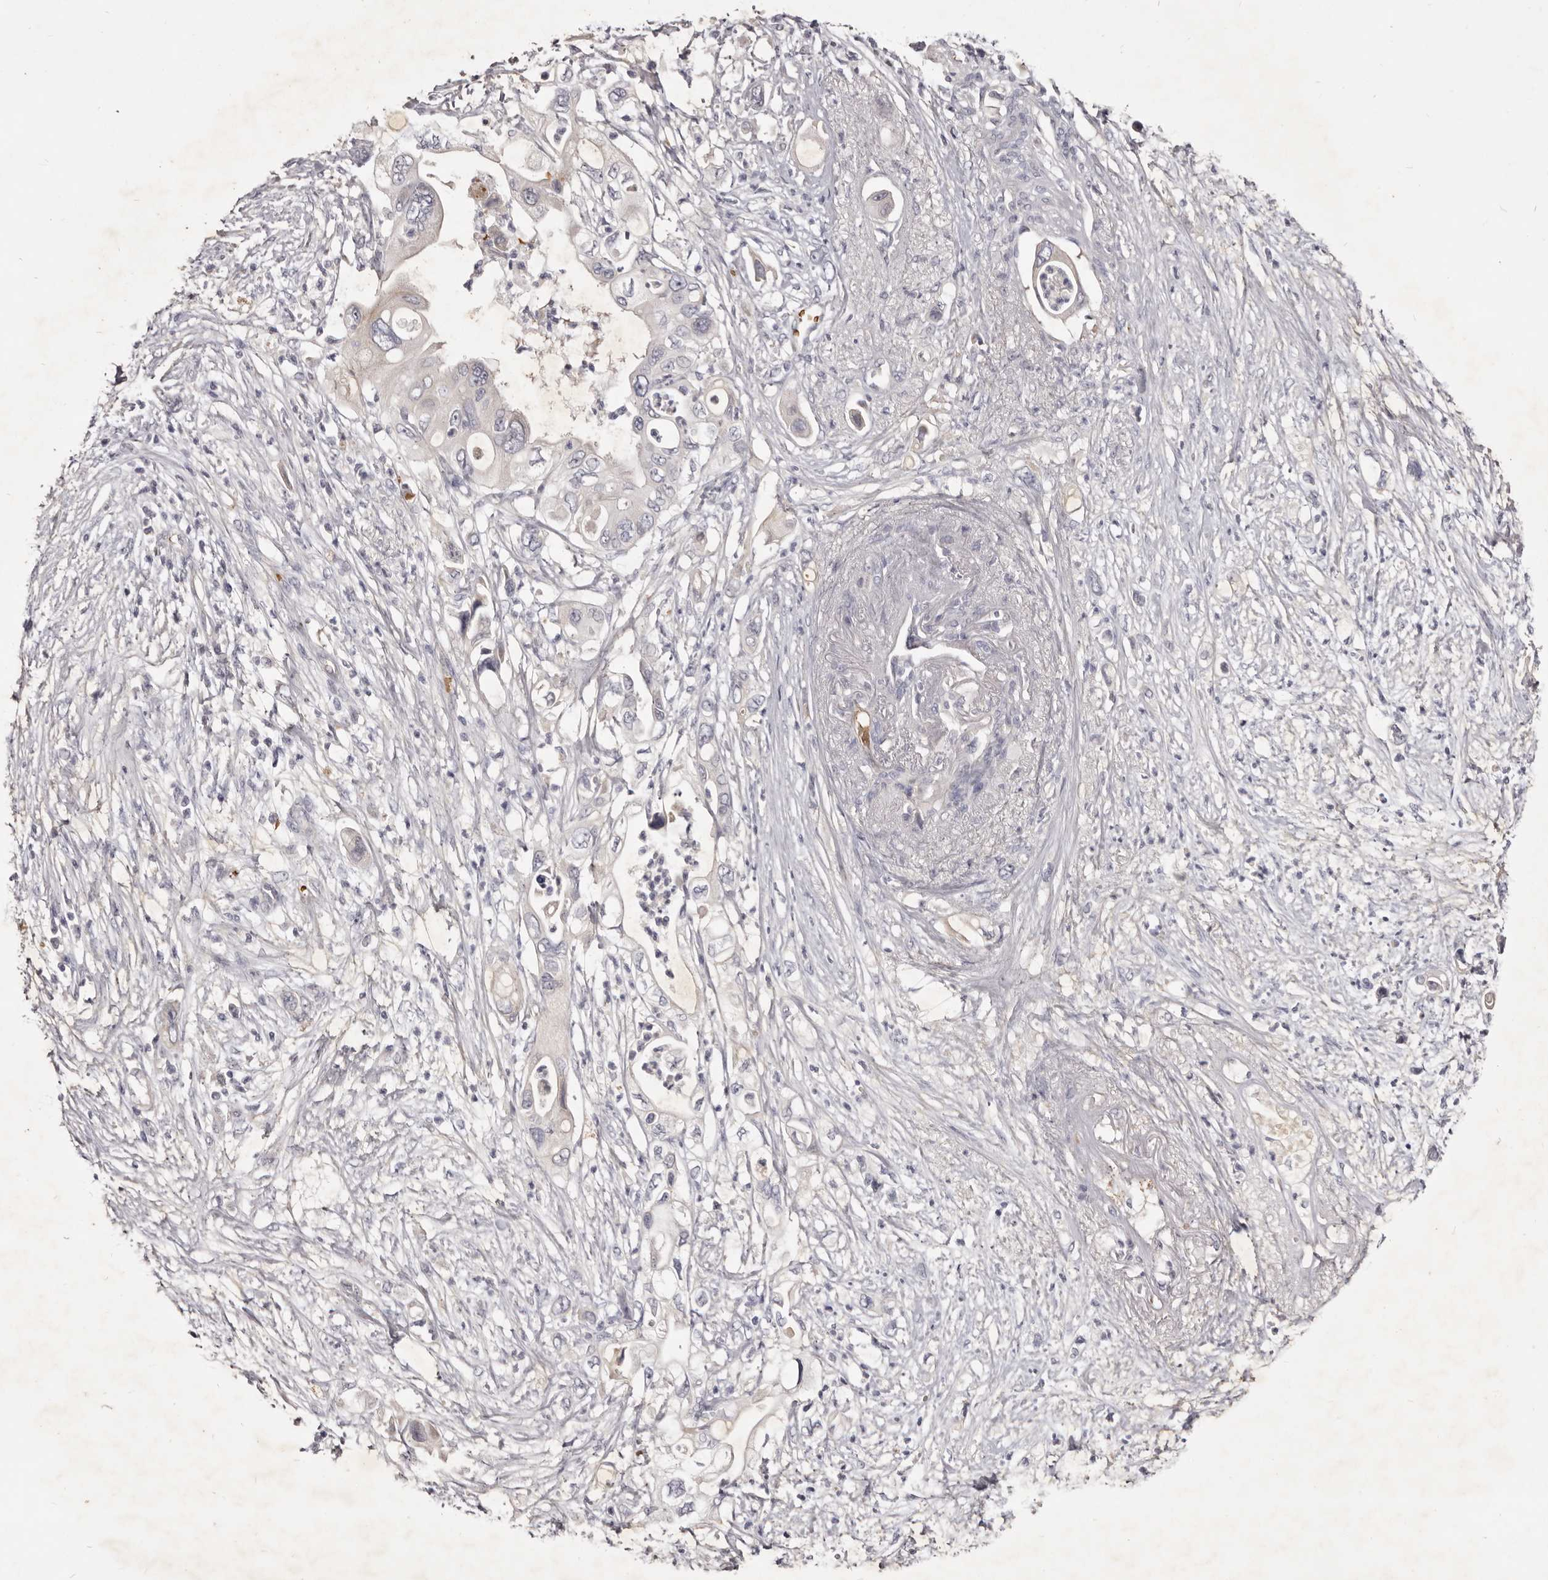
{"staining": {"intensity": "negative", "quantity": "none", "location": "none"}, "tissue": "pancreatic cancer", "cell_type": "Tumor cells", "image_type": "cancer", "snomed": [{"axis": "morphology", "description": "Adenocarcinoma, NOS"}, {"axis": "topography", "description": "Pancreas"}], "caption": "High power microscopy image of an immunohistochemistry (IHC) image of pancreatic cancer (adenocarcinoma), revealing no significant expression in tumor cells.", "gene": "KIF2B", "patient": {"sex": "male", "age": 66}}